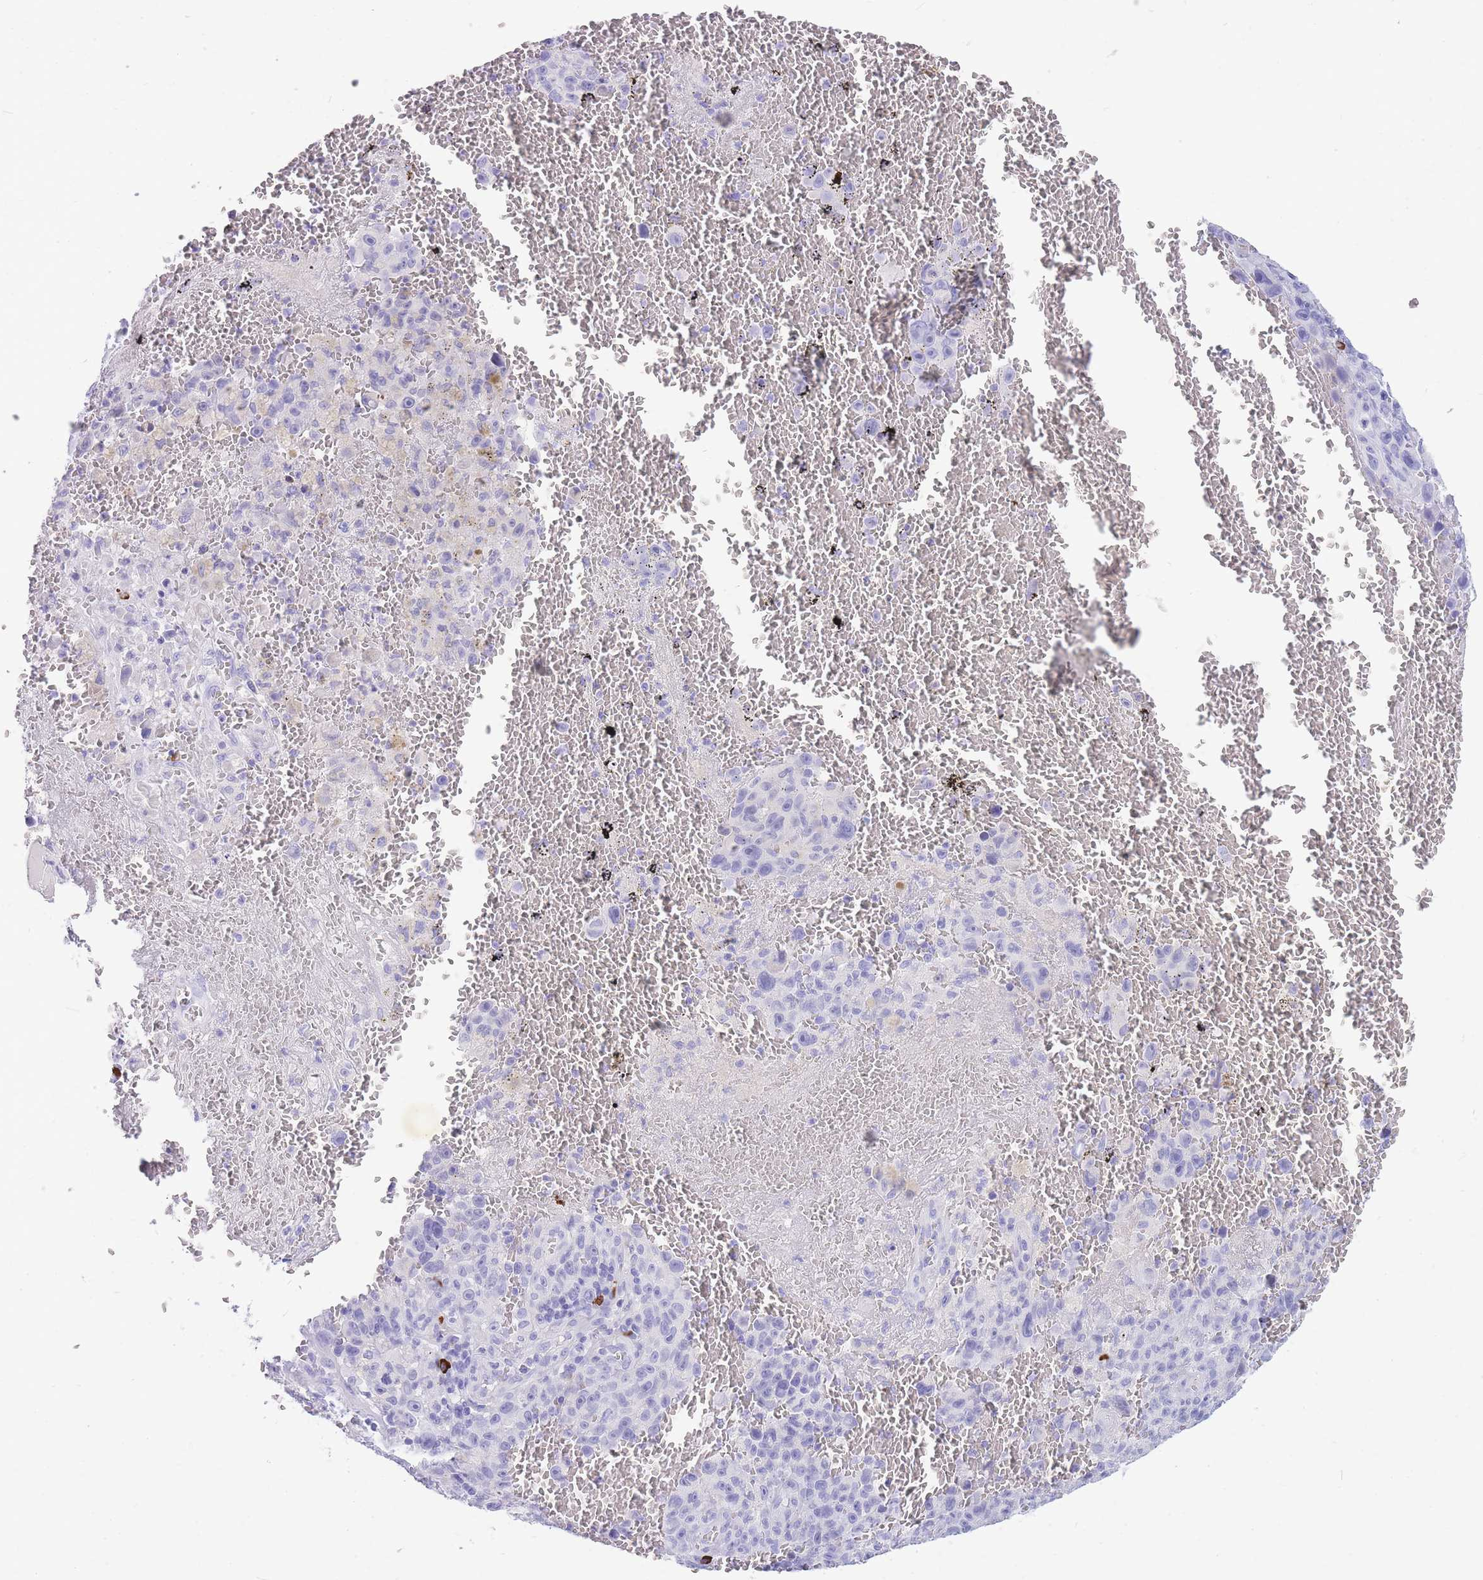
{"staining": {"intensity": "negative", "quantity": "none", "location": "none"}, "tissue": "melanoma", "cell_type": "Tumor cells", "image_type": "cancer", "snomed": [{"axis": "morphology", "description": "Malignant melanoma, NOS"}, {"axis": "topography", "description": "Skin"}], "caption": "Image shows no protein expression in tumor cells of melanoma tissue.", "gene": "ZFP62", "patient": {"sex": "female", "age": 82}}